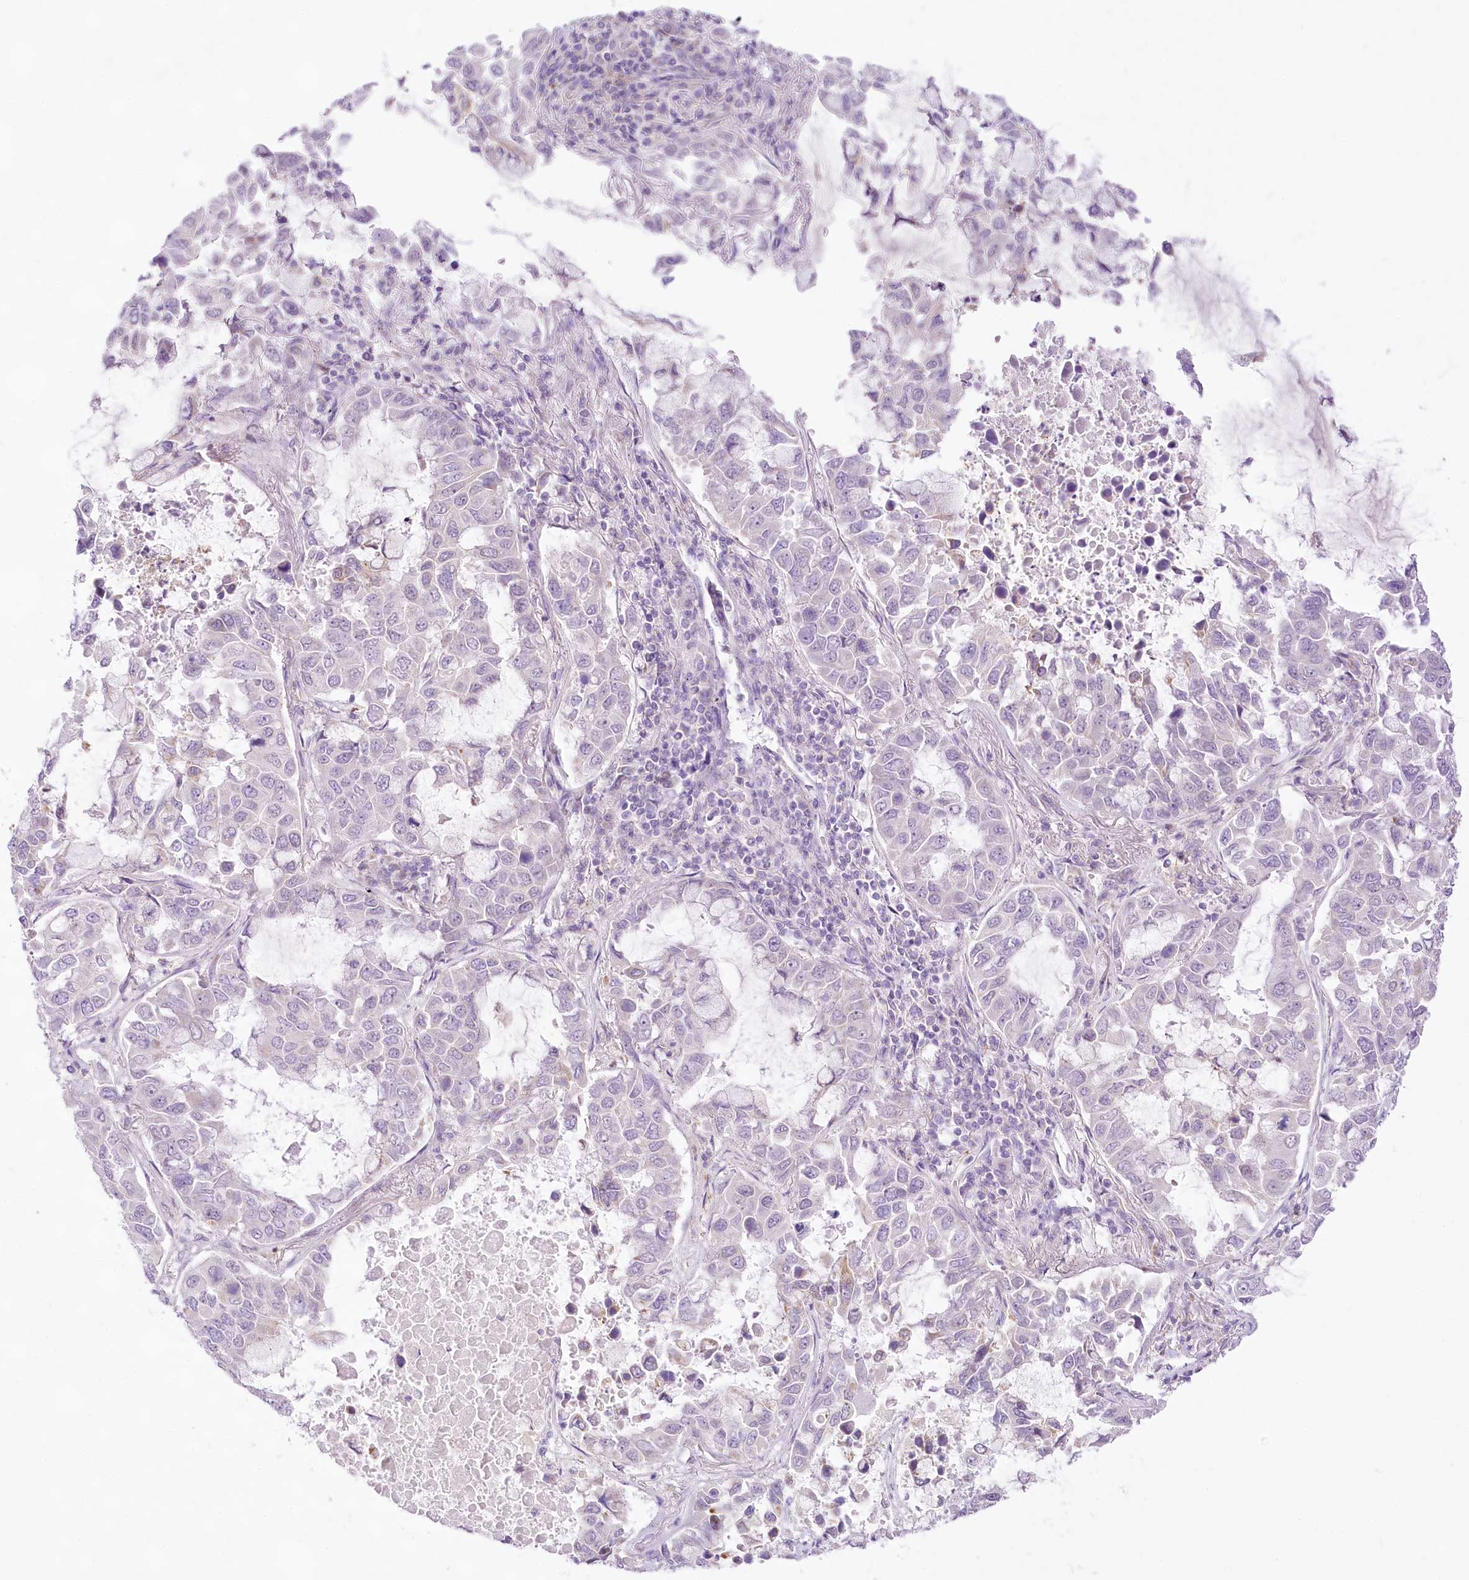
{"staining": {"intensity": "negative", "quantity": "none", "location": "none"}, "tissue": "lung cancer", "cell_type": "Tumor cells", "image_type": "cancer", "snomed": [{"axis": "morphology", "description": "Adenocarcinoma, NOS"}, {"axis": "topography", "description": "Lung"}], "caption": "The photomicrograph exhibits no staining of tumor cells in adenocarcinoma (lung).", "gene": "CCDC30", "patient": {"sex": "male", "age": 64}}